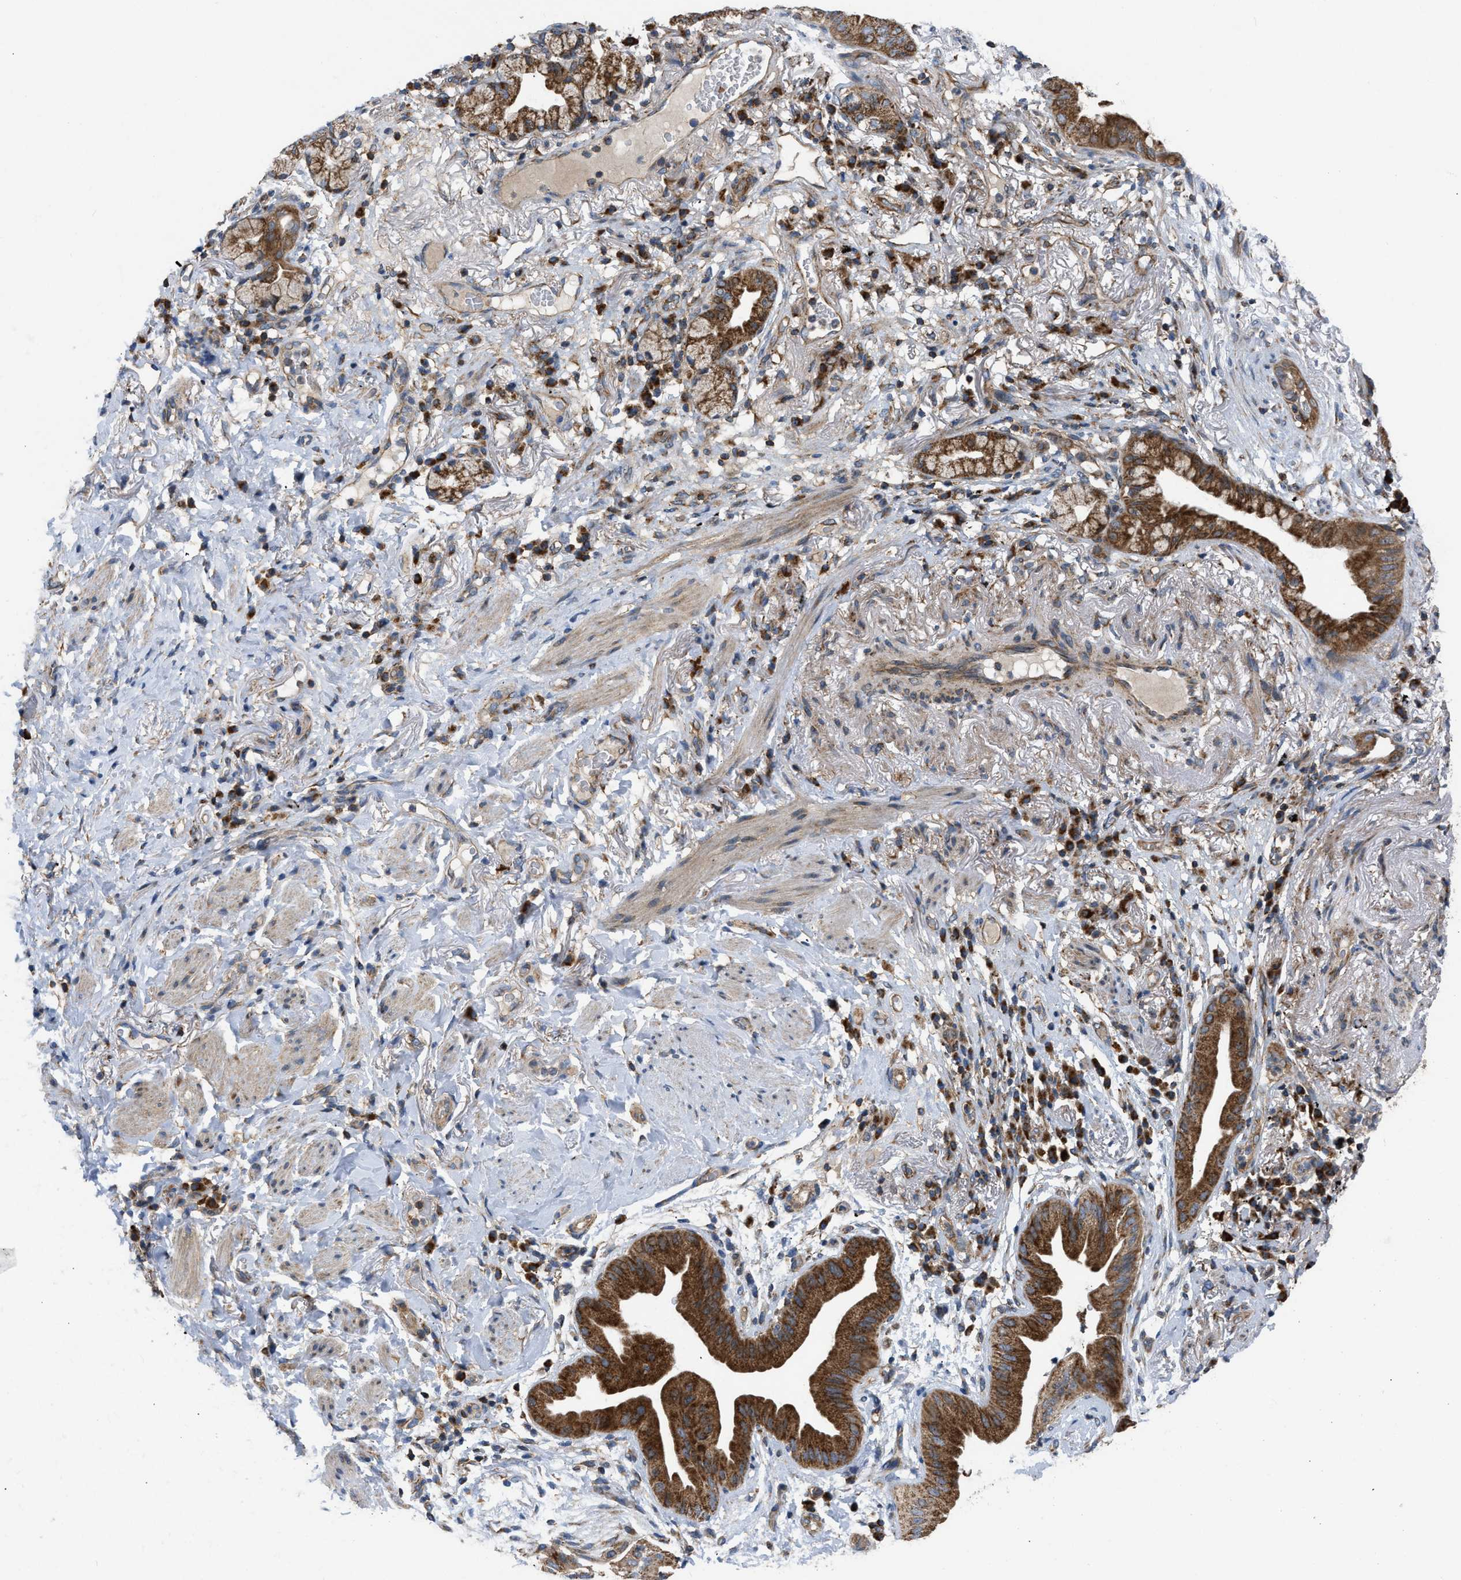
{"staining": {"intensity": "strong", "quantity": ">75%", "location": "cytoplasmic/membranous"}, "tissue": "lung cancer", "cell_type": "Tumor cells", "image_type": "cancer", "snomed": [{"axis": "morphology", "description": "Normal tissue, NOS"}, {"axis": "morphology", "description": "Adenocarcinoma, NOS"}, {"axis": "topography", "description": "Bronchus"}, {"axis": "topography", "description": "Lung"}], "caption": "Immunohistochemical staining of human lung adenocarcinoma displays high levels of strong cytoplasmic/membranous protein expression in about >75% of tumor cells.", "gene": "OPTN", "patient": {"sex": "female", "age": 70}}